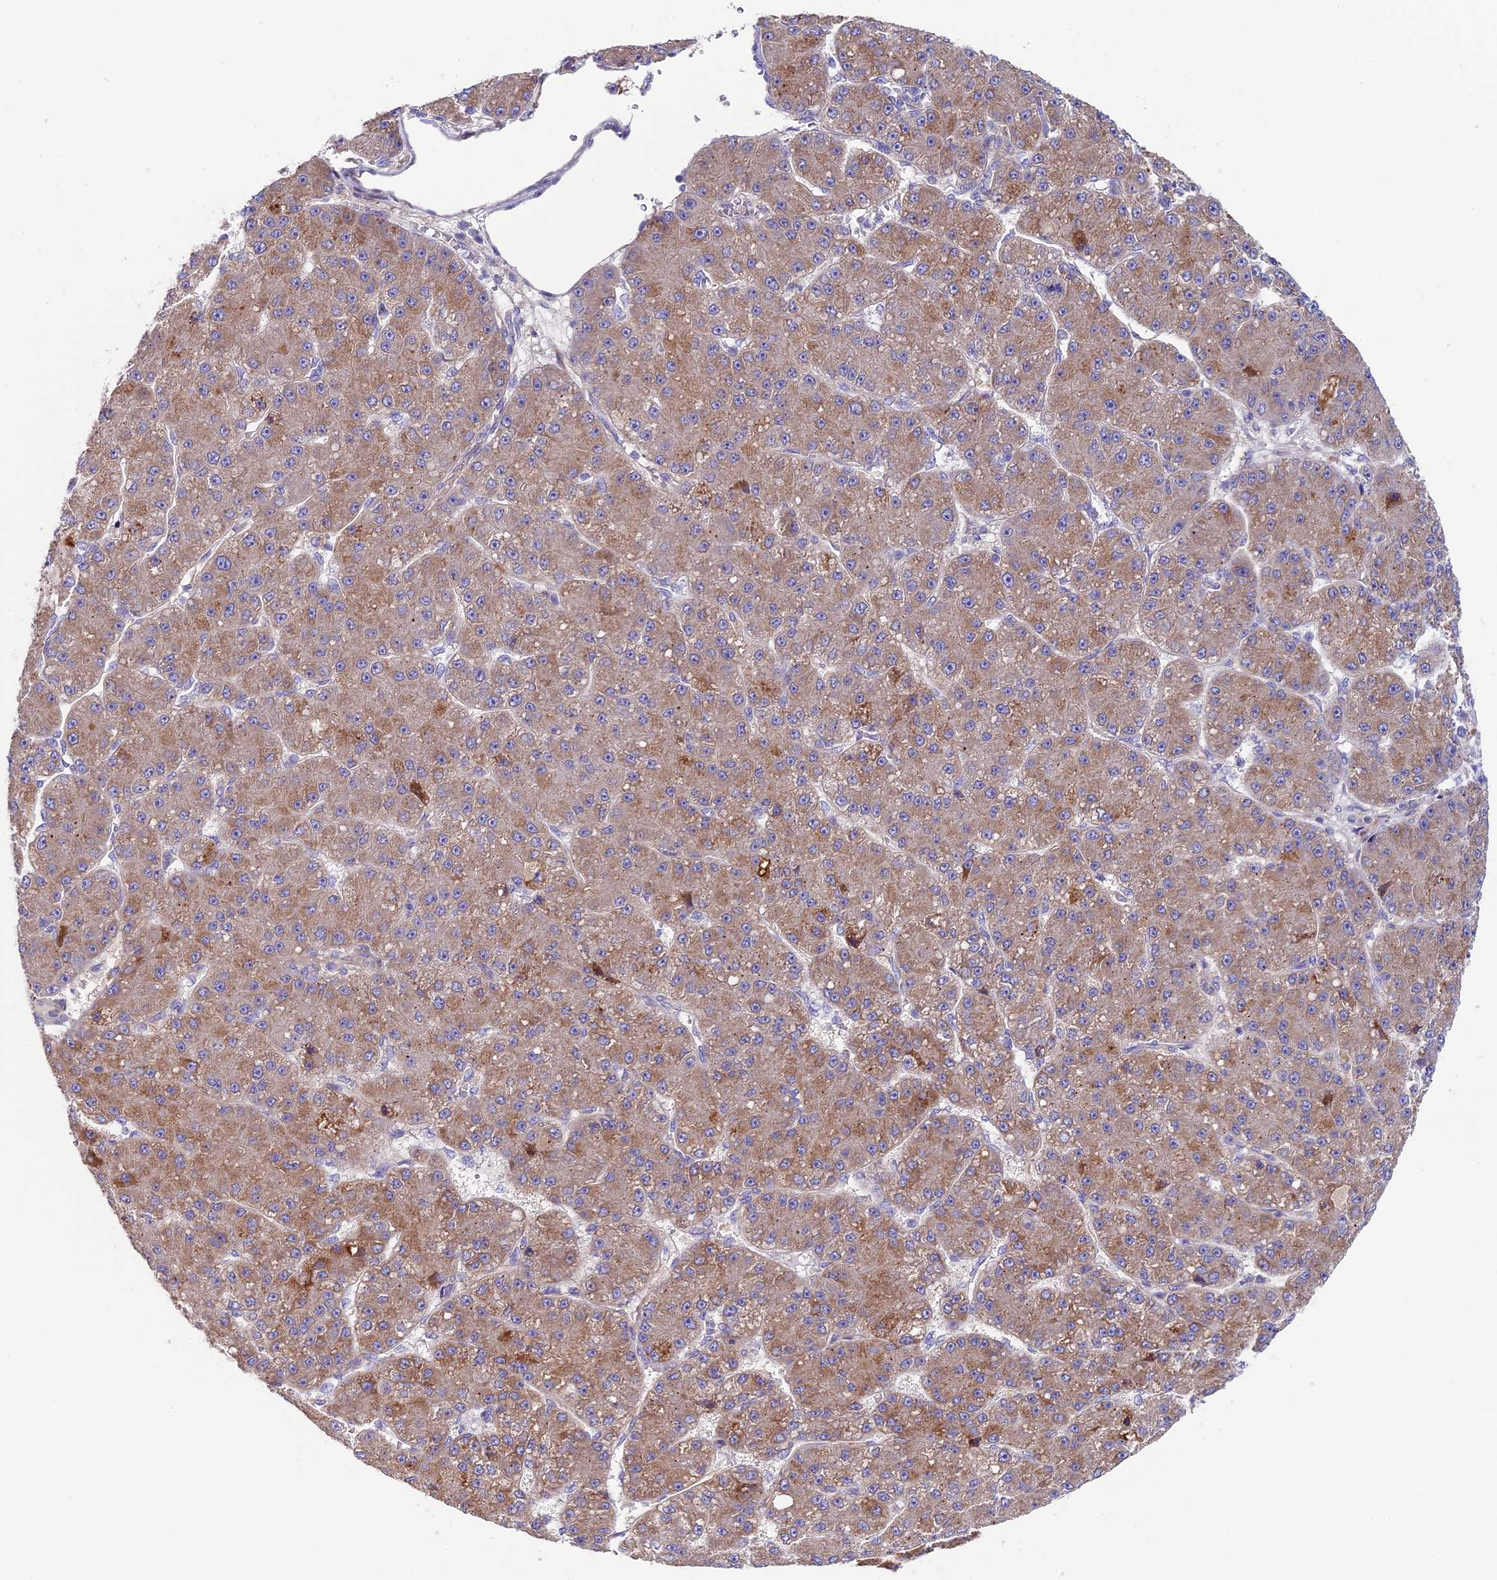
{"staining": {"intensity": "moderate", "quantity": ">75%", "location": "cytoplasmic/membranous"}, "tissue": "liver cancer", "cell_type": "Tumor cells", "image_type": "cancer", "snomed": [{"axis": "morphology", "description": "Carcinoma, Hepatocellular, NOS"}, {"axis": "topography", "description": "Liver"}], "caption": "Liver hepatocellular carcinoma tissue exhibits moderate cytoplasmic/membranous staining in about >75% of tumor cells Using DAB (brown) and hematoxylin (blue) stains, captured at high magnification using brightfield microscopy.", "gene": "PIGU", "patient": {"sex": "male", "age": 67}}